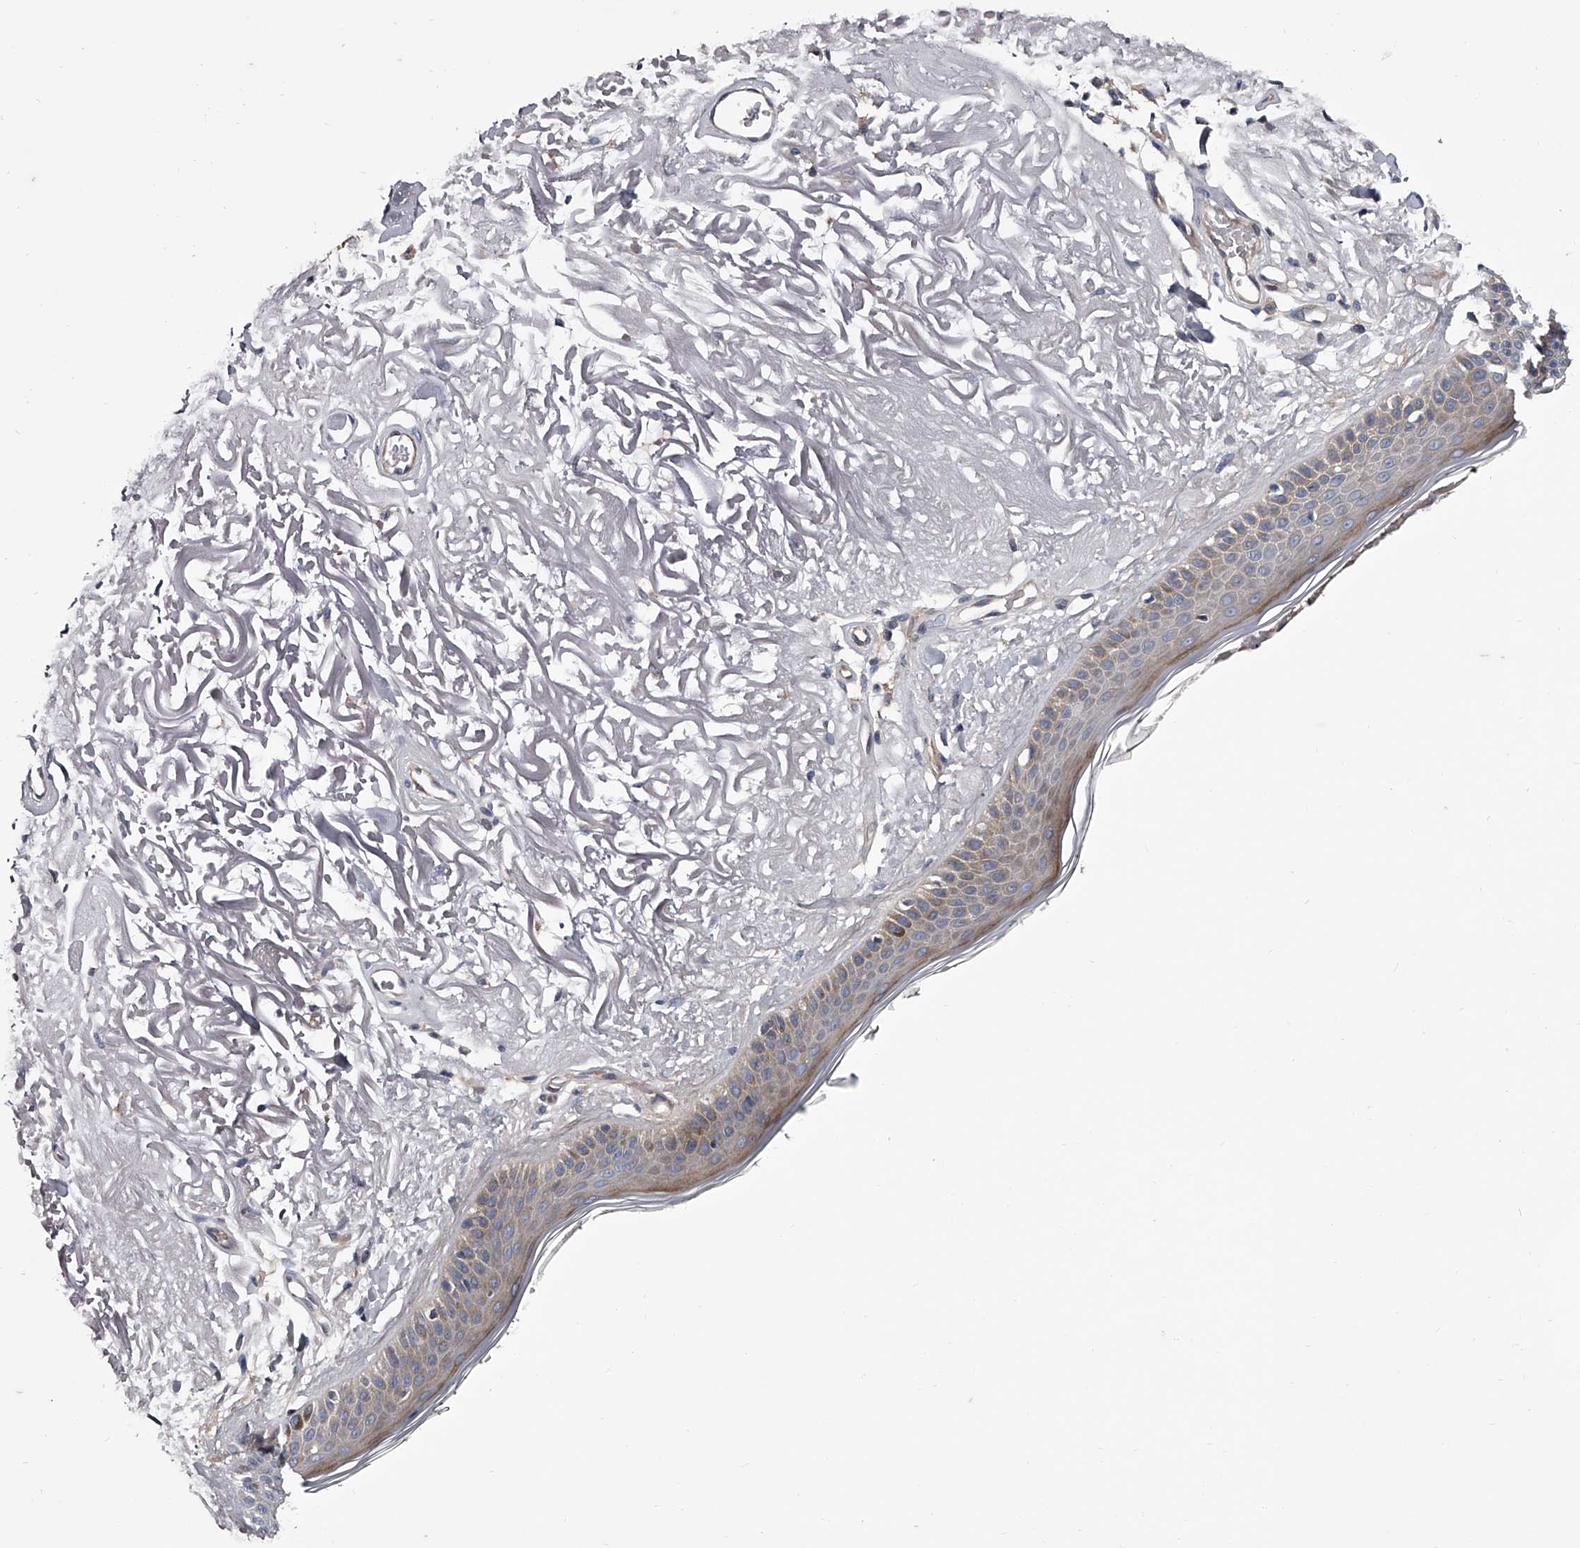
{"staining": {"intensity": "negative", "quantity": "none", "location": "none"}, "tissue": "skin", "cell_type": "Fibroblasts", "image_type": "normal", "snomed": [{"axis": "morphology", "description": "Normal tissue, NOS"}, {"axis": "topography", "description": "Skin"}, {"axis": "topography", "description": "Skeletal muscle"}], "caption": "Human skin stained for a protein using immunohistochemistry reveals no staining in fibroblasts.", "gene": "GAPVD1", "patient": {"sex": "male", "age": 83}}